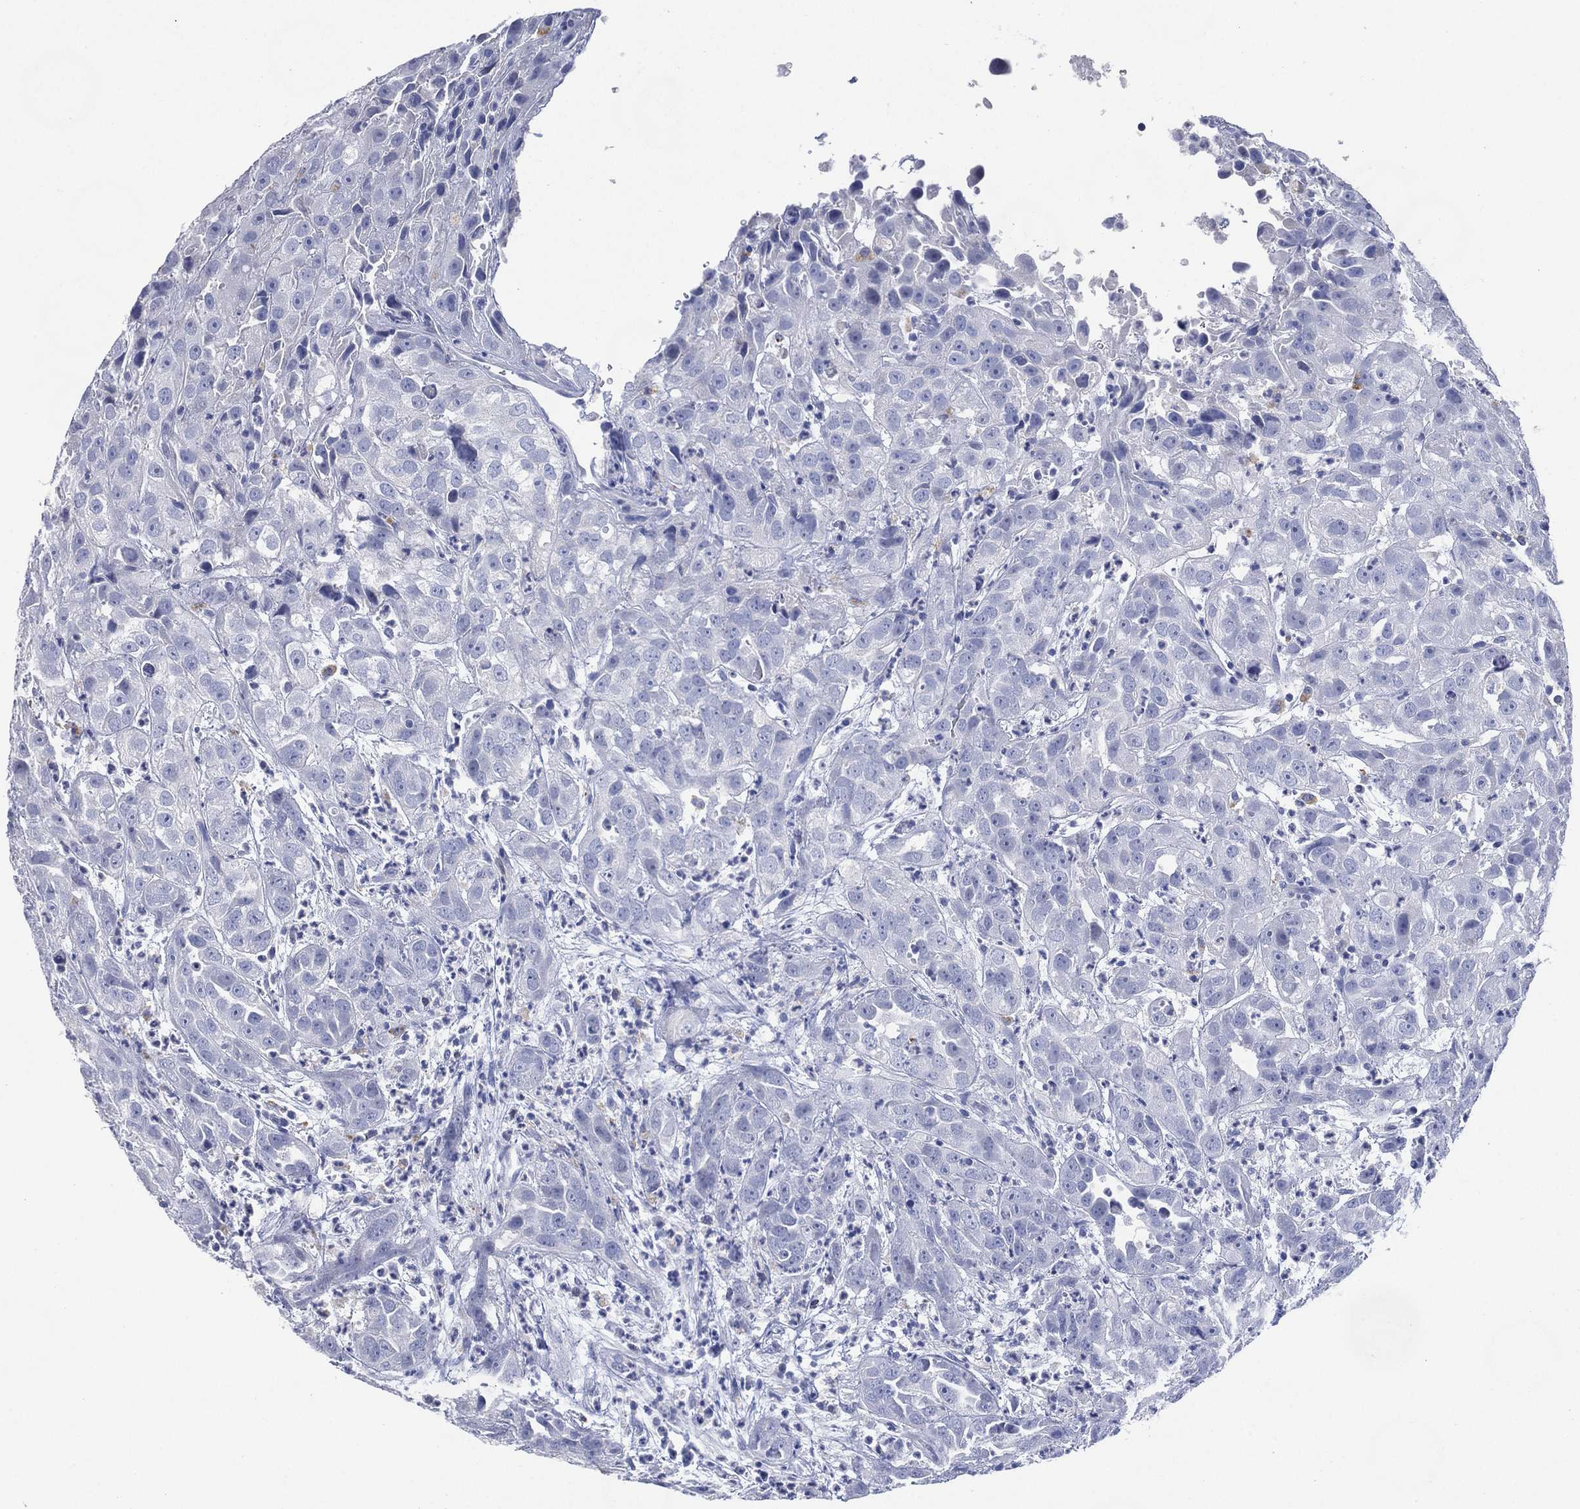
{"staining": {"intensity": "negative", "quantity": "none", "location": "none"}, "tissue": "urothelial cancer", "cell_type": "Tumor cells", "image_type": "cancer", "snomed": [{"axis": "morphology", "description": "Urothelial carcinoma, High grade"}, {"axis": "topography", "description": "Urinary bladder"}], "caption": "A photomicrograph of high-grade urothelial carcinoma stained for a protein demonstrates no brown staining in tumor cells.", "gene": "FMO1", "patient": {"sex": "female", "age": 41}}